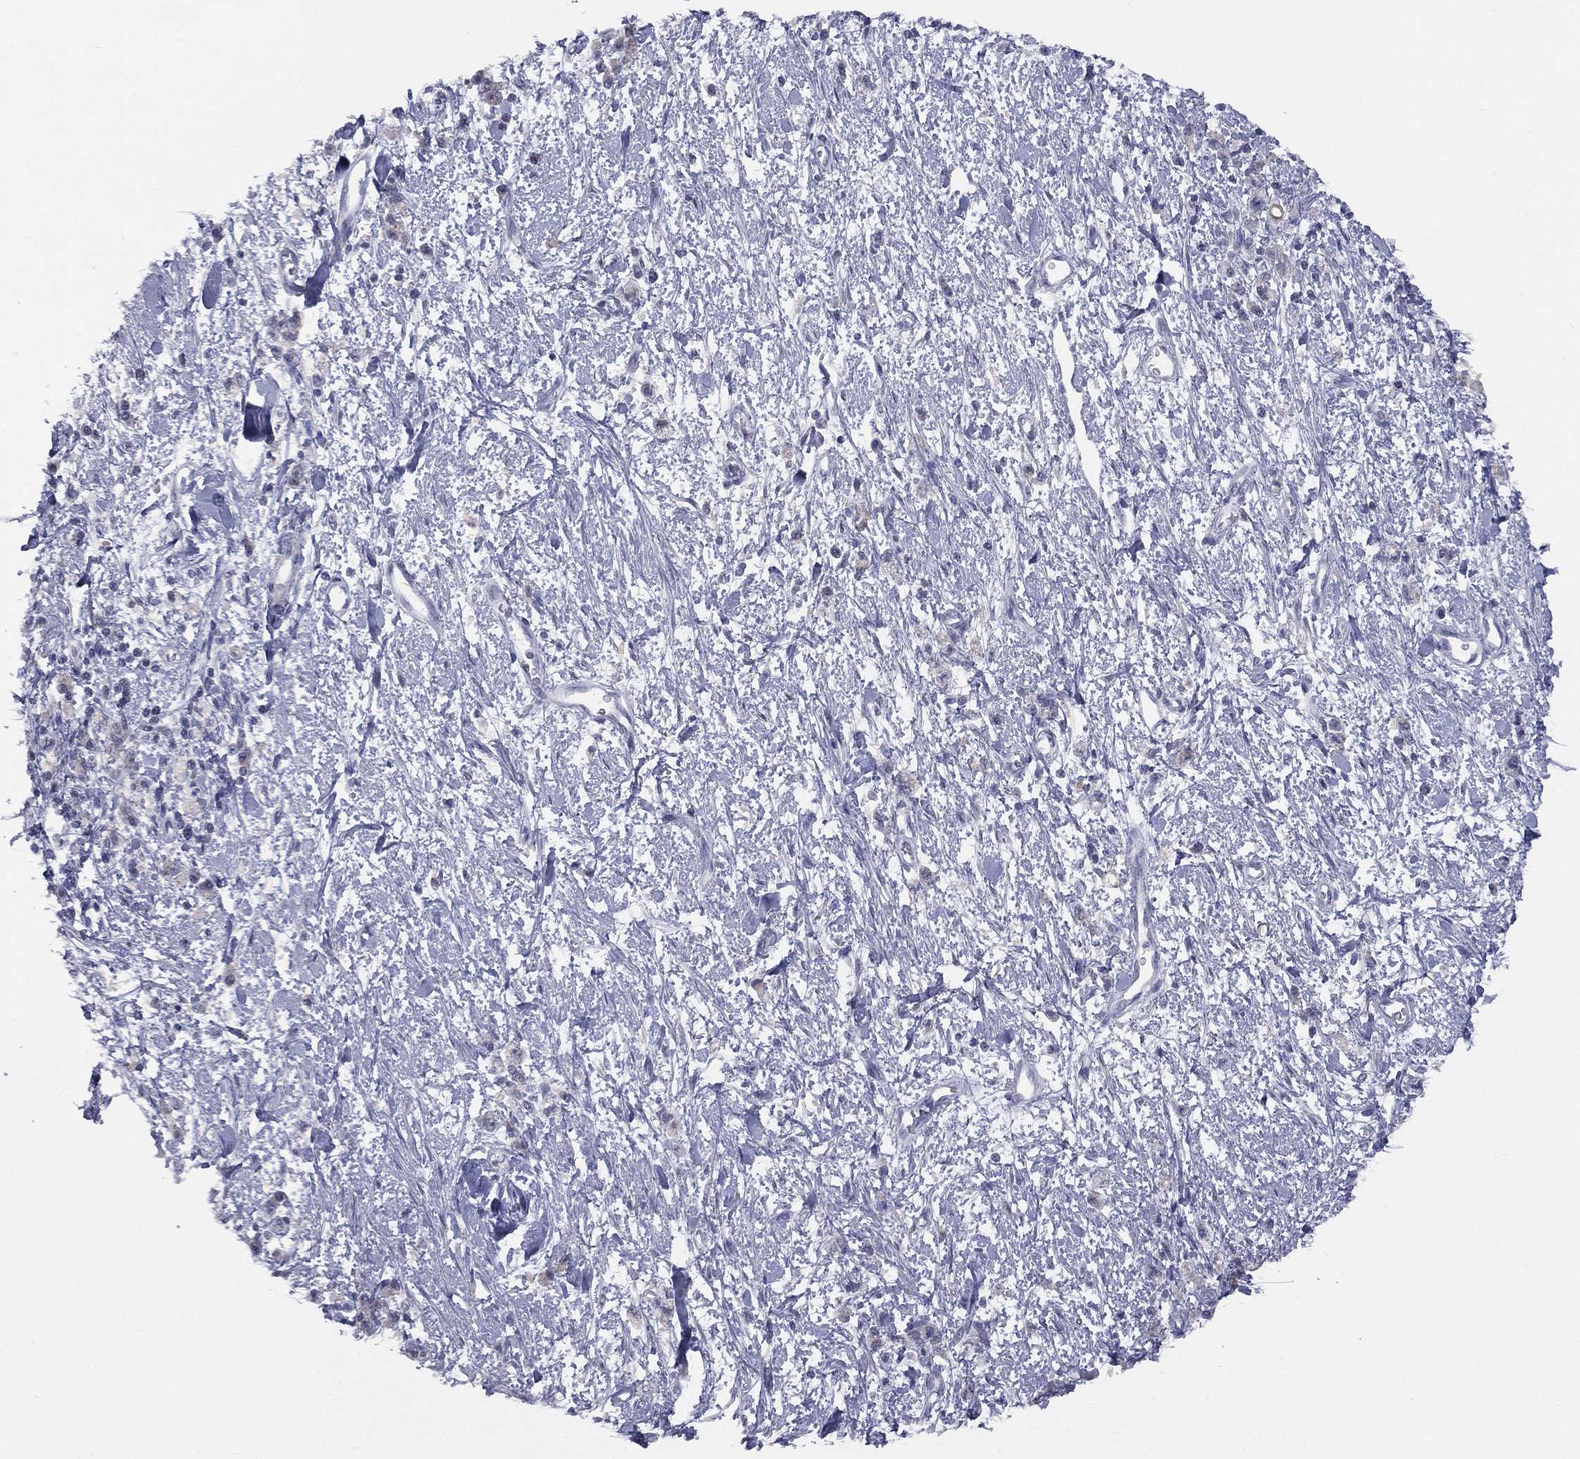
{"staining": {"intensity": "negative", "quantity": "none", "location": "none"}, "tissue": "stomach cancer", "cell_type": "Tumor cells", "image_type": "cancer", "snomed": [{"axis": "morphology", "description": "Adenocarcinoma, NOS"}, {"axis": "topography", "description": "Stomach"}], "caption": "Photomicrograph shows no protein expression in tumor cells of stomach cancer (adenocarcinoma) tissue.", "gene": "DMKN", "patient": {"sex": "male", "age": 77}}